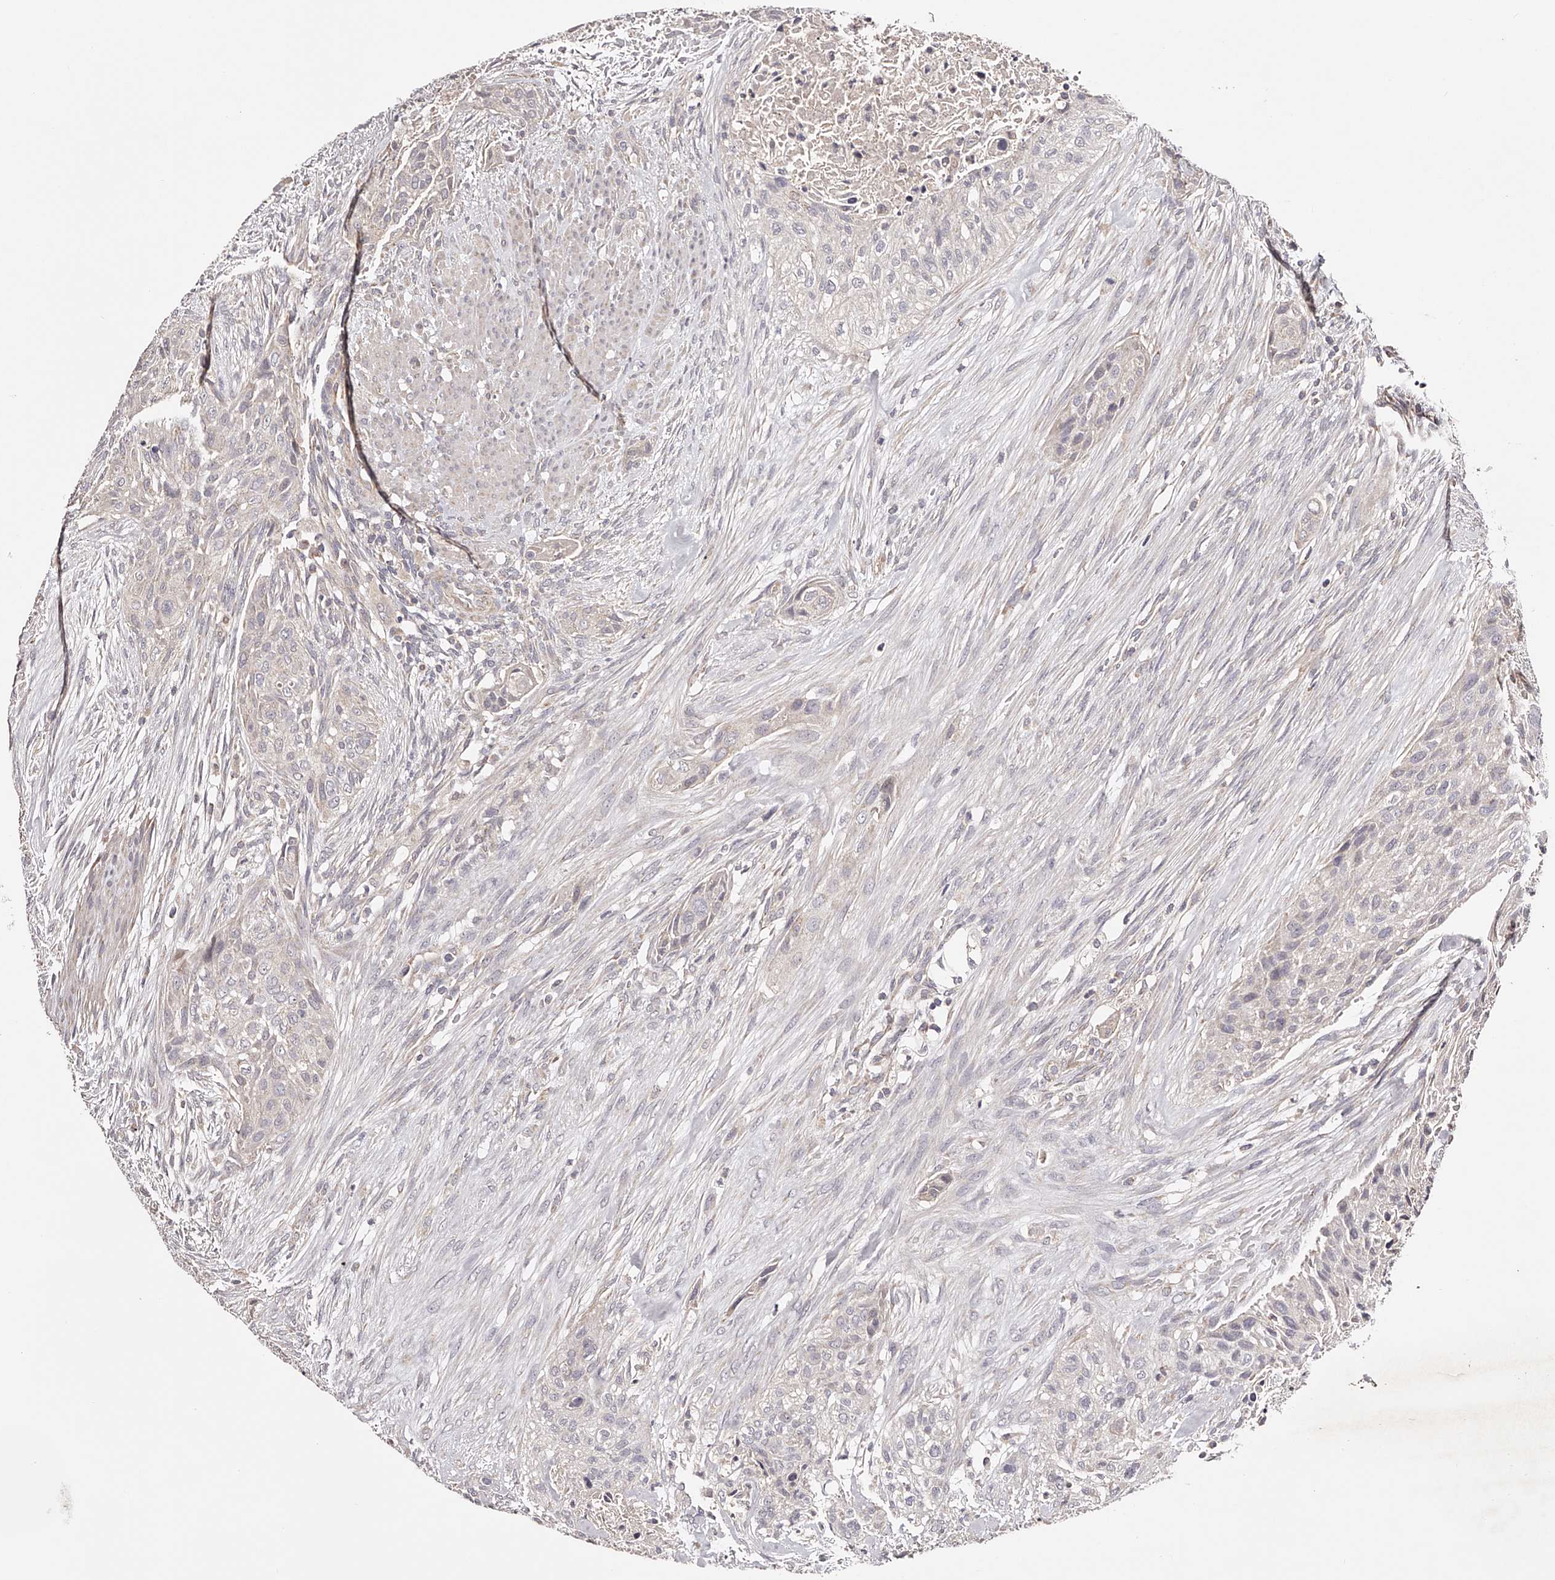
{"staining": {"intensity": "weak", "quantity": "<25%", "location": "cytoplasmic/membranous"}, "tissue": "urothelial cancer", "cell_type": "Tumor cells", "image_type": "cancer", "snomed": [{"axis": "morphology", "description": "Urothelial carcinoma, High grade"}, {"axis": "topography", "description": "Urinary bladder"}], "caption": "Tumor cells are negative for protein expression in human high-grade urothelial carcinoma.", "gene": "USP21", "patient": {"sex": "male", "age": 35}}